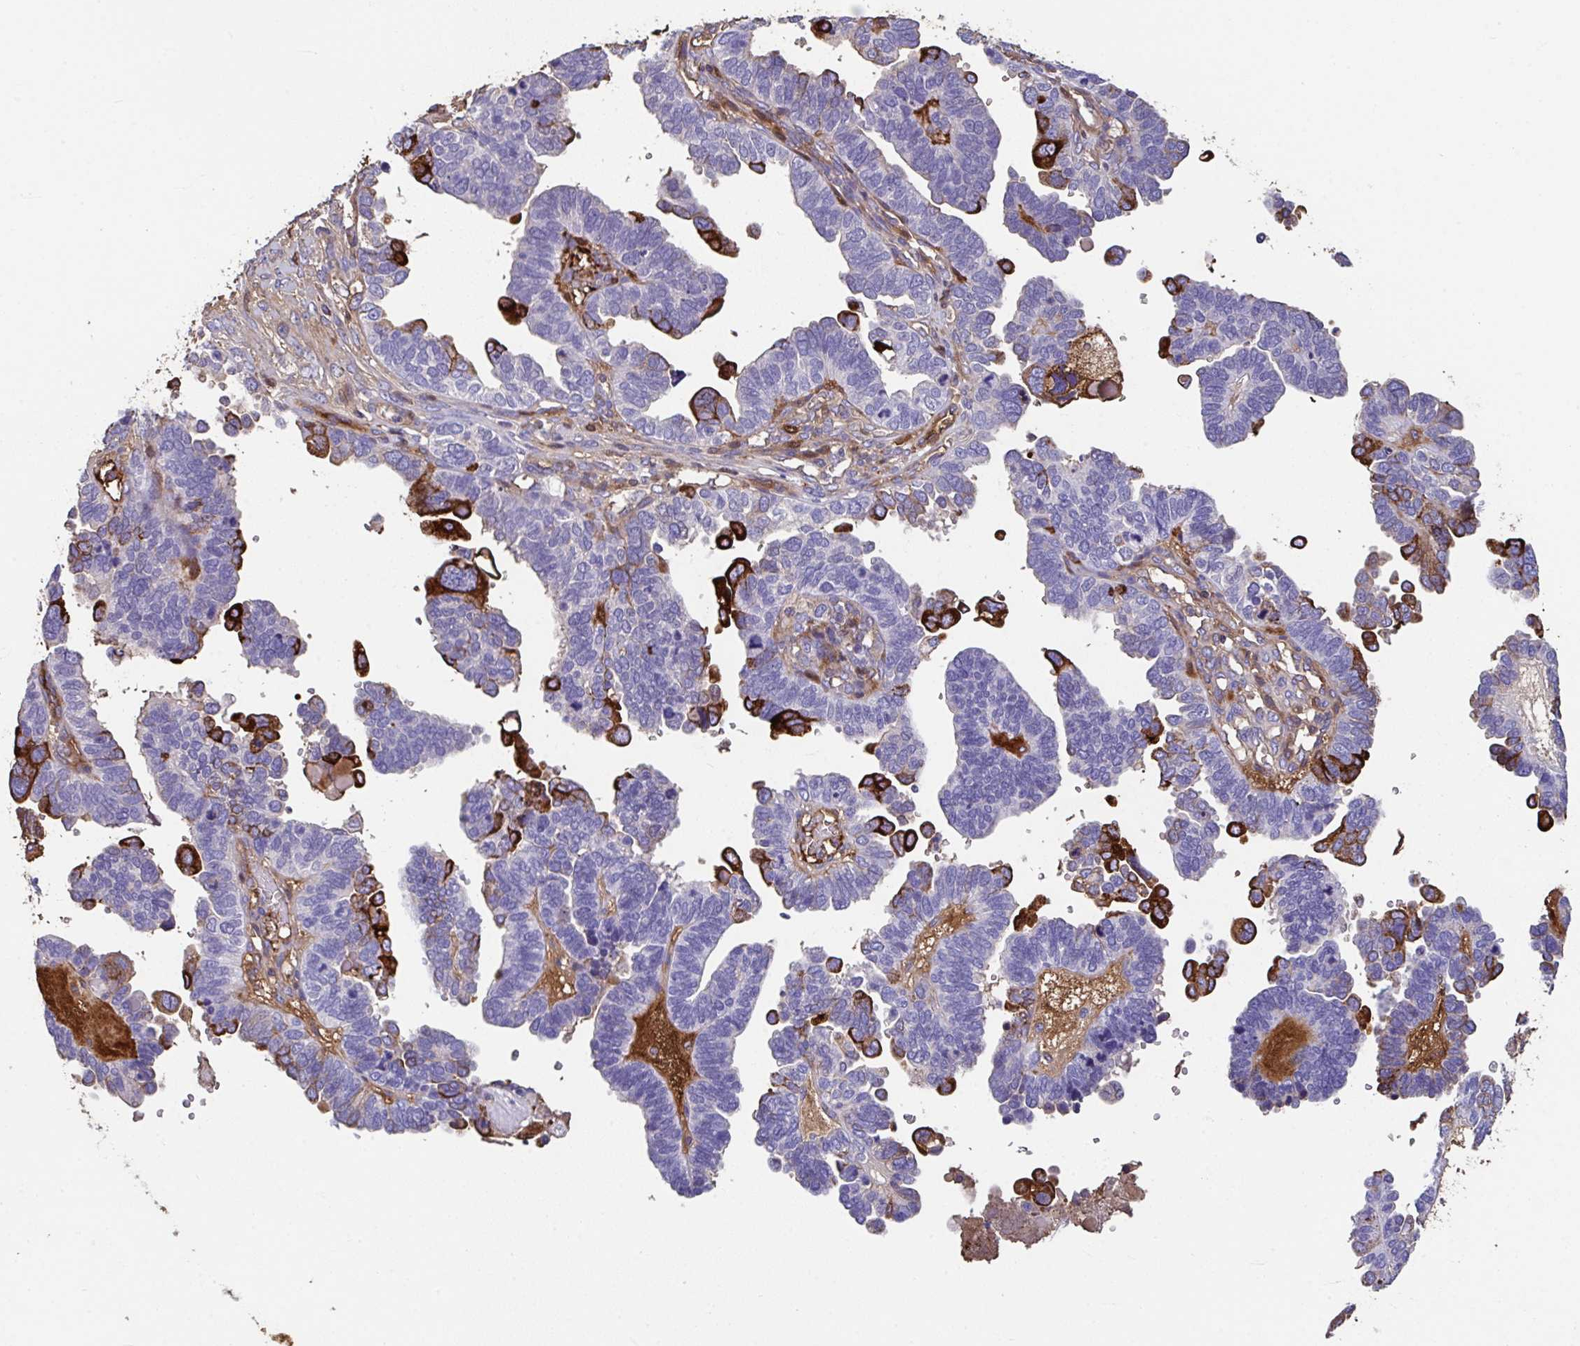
{"staining": {"intensity": "strong", "quantity": "<25%", "location": "cytoplasmic/membranous"}, "tissue": "ovarian cancer", "cell_type": "Tumor cells", "image_type": "cancer", "snomed": [{"axis": "morphology", "description": "Cystadenocarcinoma, serous, NOS"}, {"axis": "topography", "description": "Ovary"}], "caption": "High-magnification brightfield microscopy of ovarian serous cystadenocarcinoma stained with DAB (3,3'-diaminobenzidine) (brown) and counterstained with hematoxylin (blue). tumor cells exhibit strong cytoplasmic/membranous positivity is identified in approximately<25% of cells.", "gene": "ZNF813", "patient": {"sex": "female", "age": 51}}